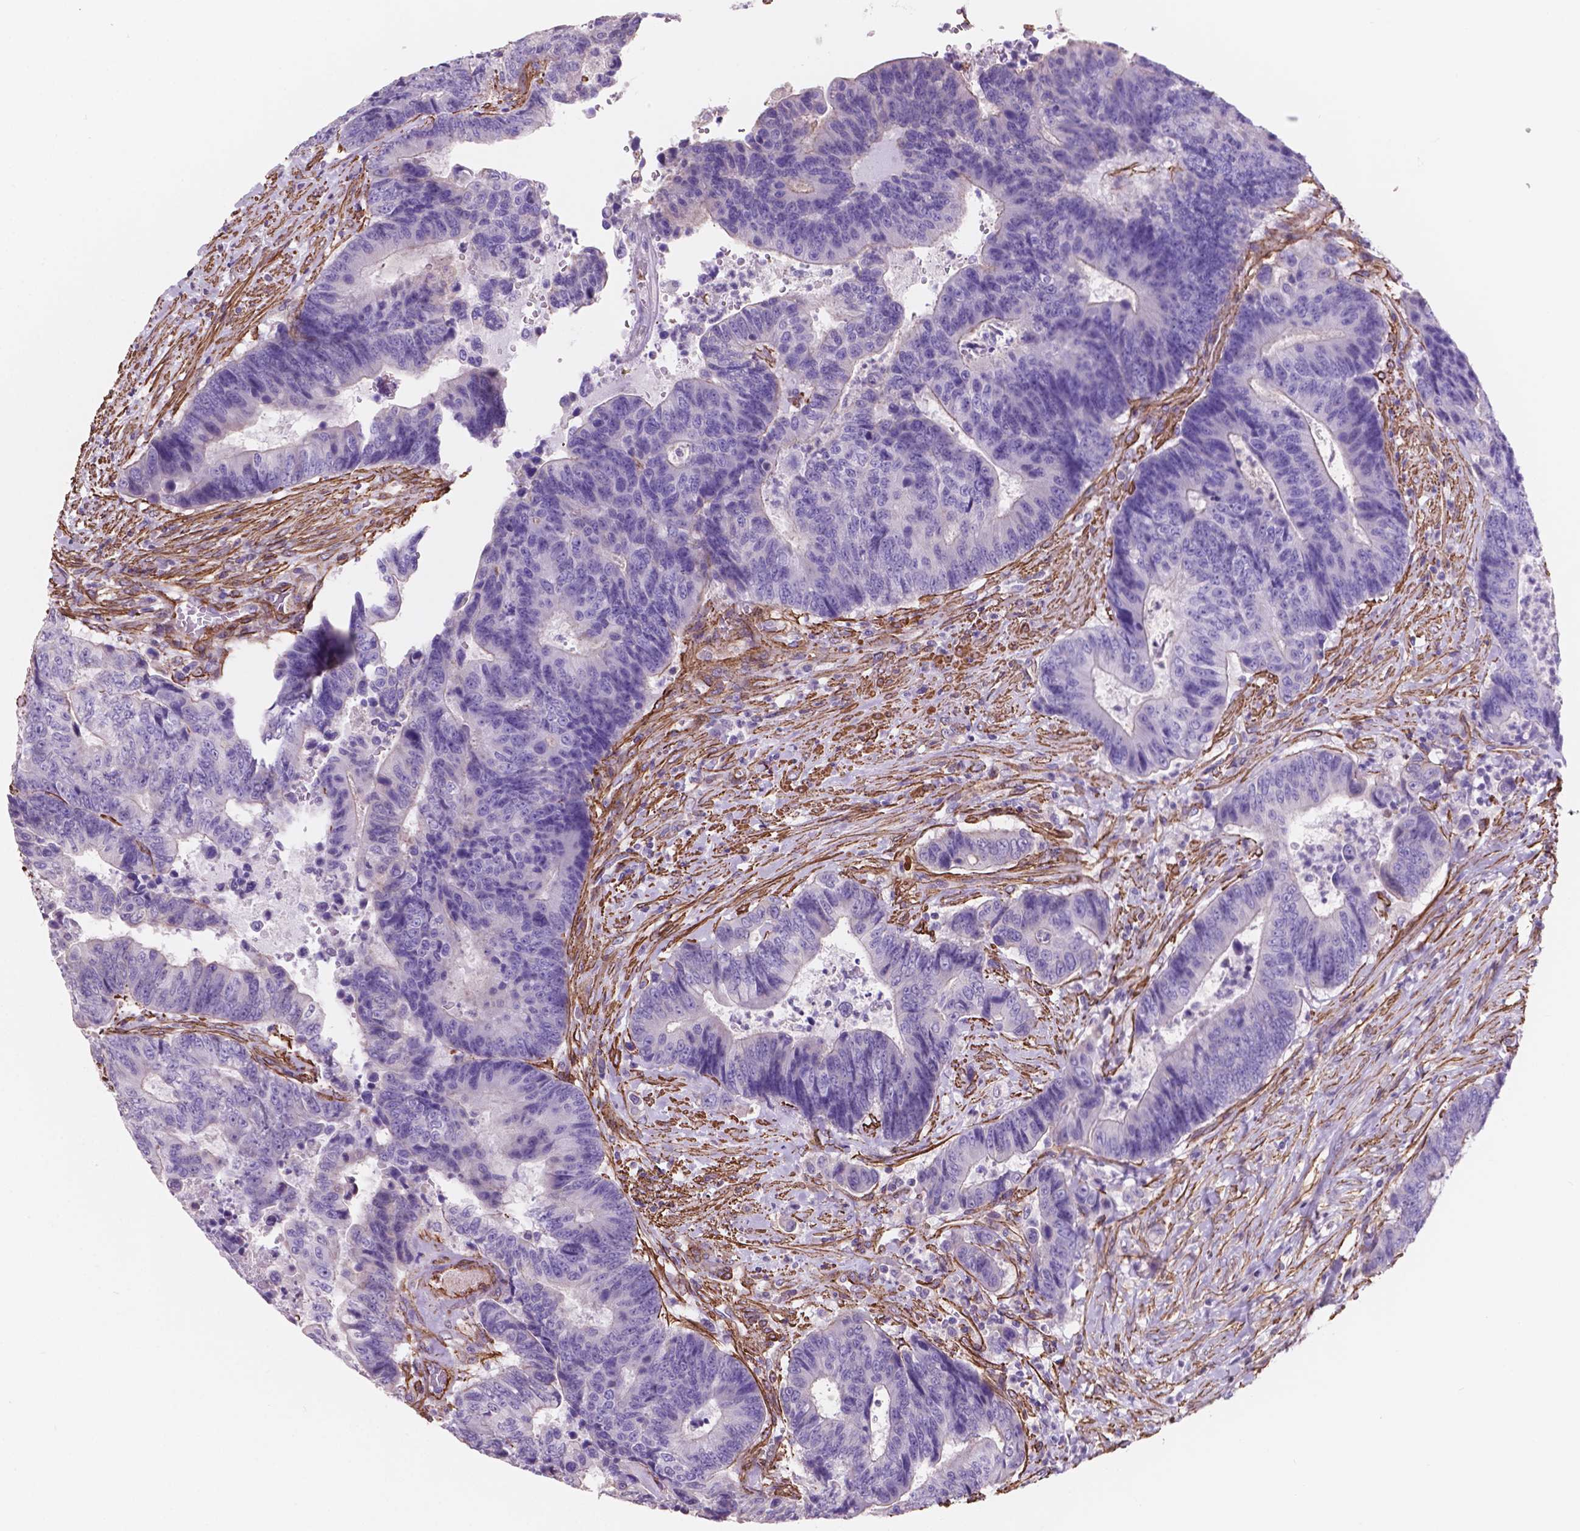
{"staining": {"intensity": "negative", "quantity": "none", "location": "none"}, "tissue": "colorectal cancer", "cell_type": "Tumor cells", "image_type": "cancer", "snomed": [{"axis": "morphology", "description": "Adenocarcinoma, NOS"}, {"axis": "topography", "description": "Colon"}], "caption": "Tumor cells show no significant protein positivity in adenocarcinoma (colorectal).", "gene": "TOR2A", "patient": {"sex": "female", "age": 48}}